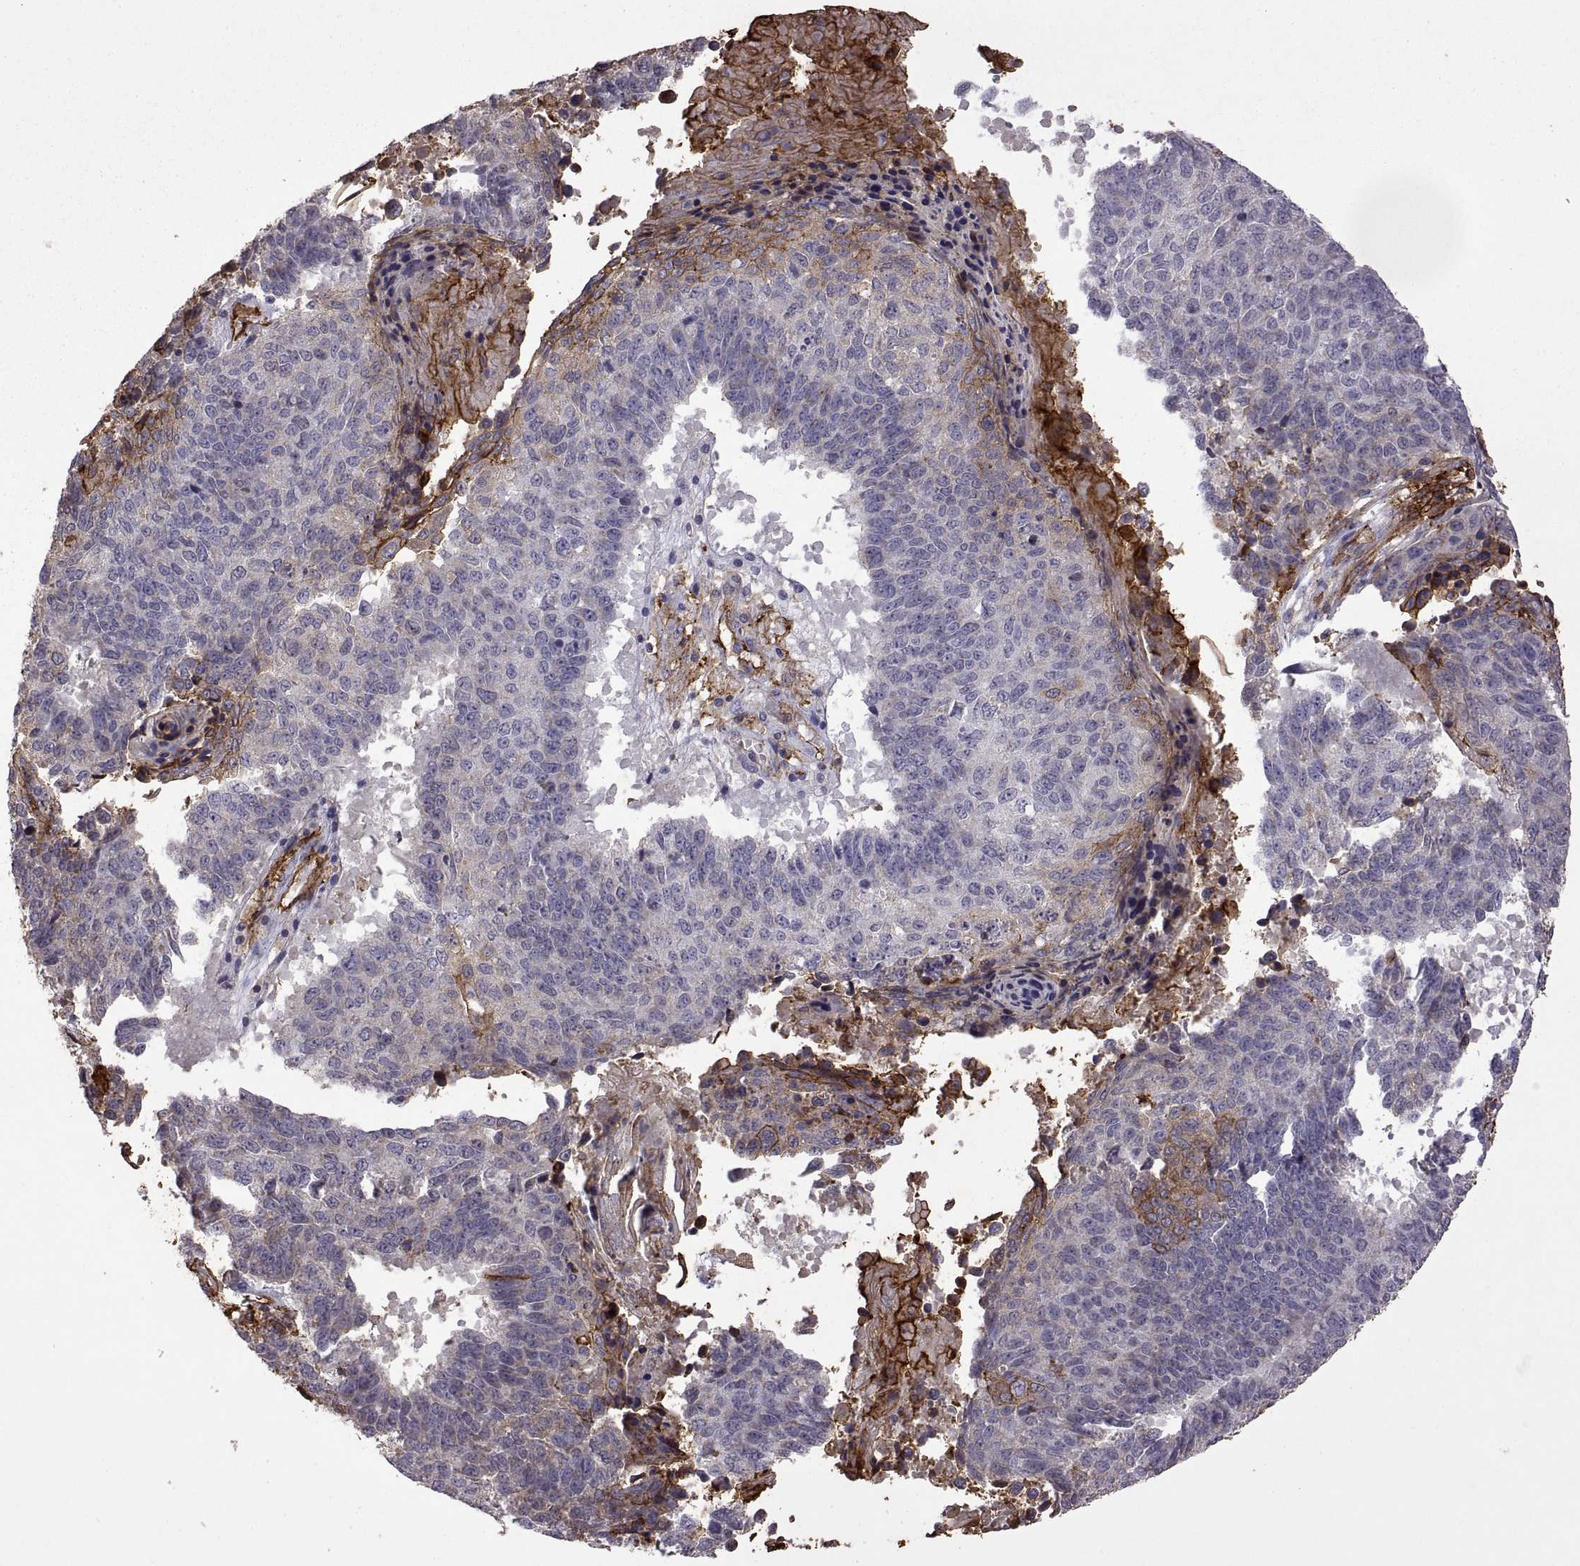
{"staining": {"intensity": "negative", "quantity": "none", "location": "none"}, "tissue": "lung cancer", "cell_type": "Tumor cells", "image_type": "cancer", "snomed": [{"axis": "morphology", "description": "Squamous cell carcinoma, NOS"}, {"axis": "topography", "description": "Lung"}], "caption": "The micrograph shows no significant staining in tumor cells of lung cancer.", "gene": "S100A10", "patient": {"sex": "male", "age": 73}}